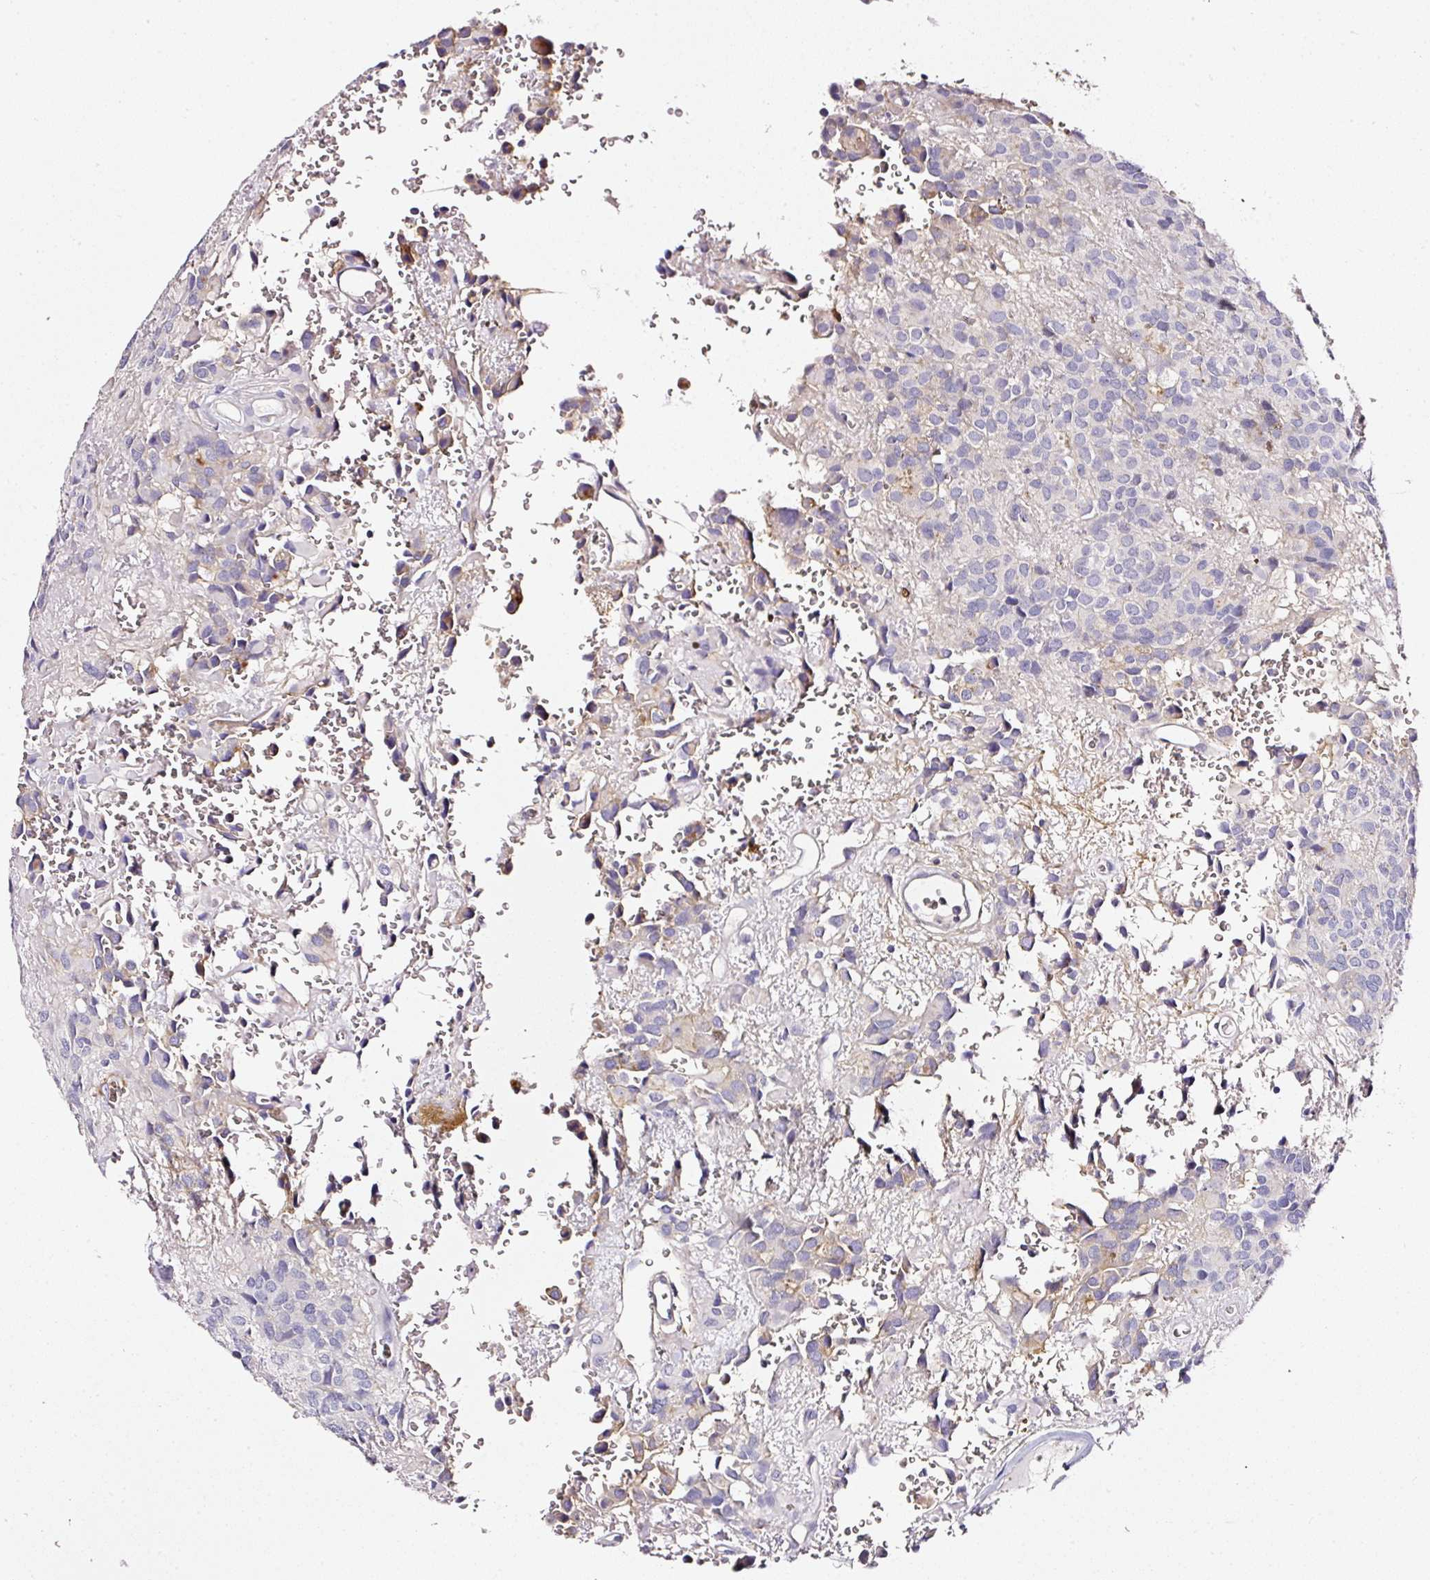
{"staining": {"intensity": "negative", "quantity": "none", "location": "none"}, "tissue": "glioma", "cell_type": "Tumor cells", "image_type": "cancer", "snomed": [{"axis": "morphology", "description": "Glioma, malignant, Low grade"}, {"axis": "topography", "description": "Brain"}], "caption": "The immunohistochemistry (IHC) image has no significant expression in tumor cells of low-grade glioma (malignant) tissue. Nuclei are stained in blue.", "gene": "CD47", "patient": {"sex": "male", "age": 56}}